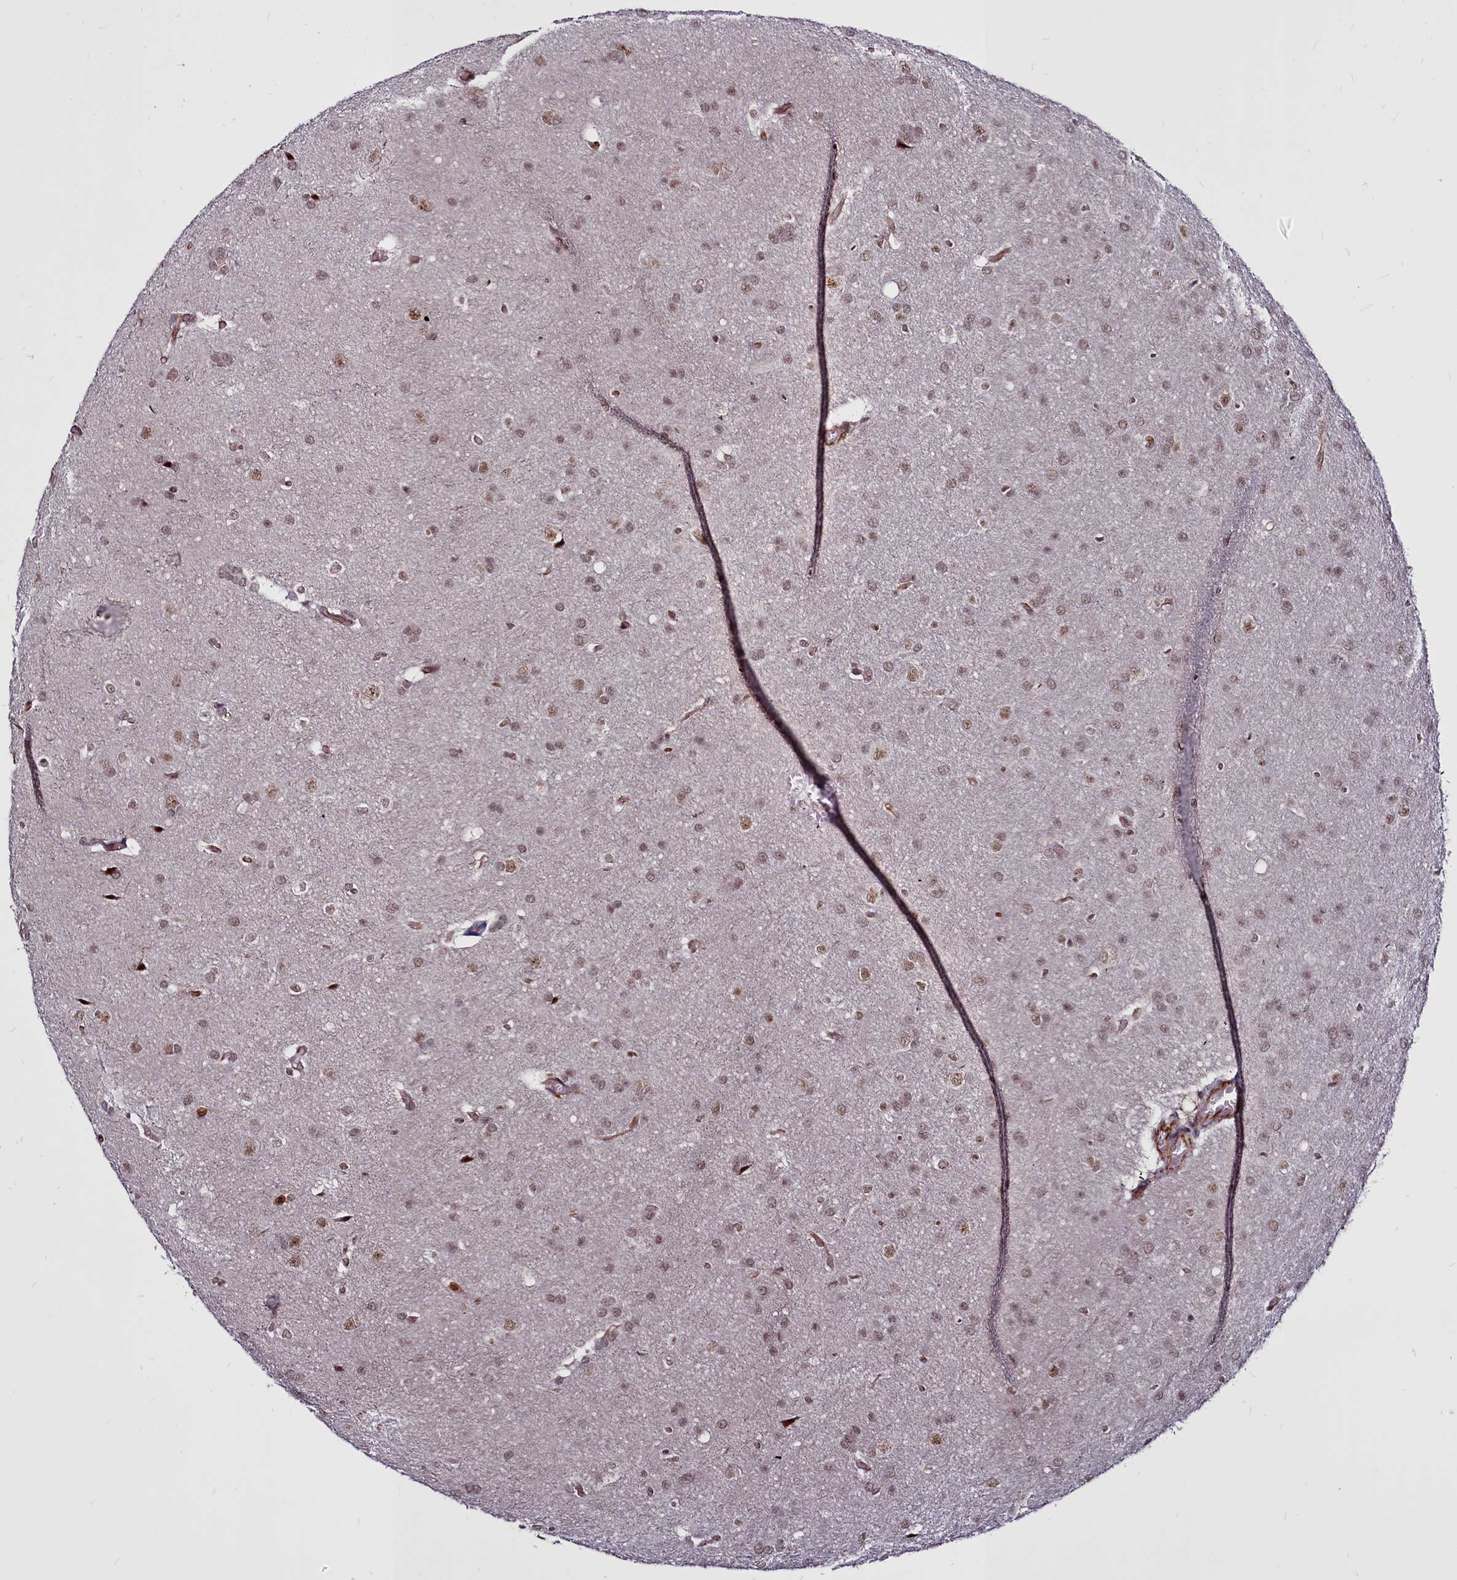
{"staining": {"intensity": "moderate", "quantity": "25%-75%", "location": "nuclear"}, "tissue": "glioma", "cell_type": "Tumor cells", "image_type": "cancer", "snomed": [{"axis": "morphology", "description": "Glioma, malignant, Low grade"}, {"axis": "topography", "description": "Brain"}], "caption": "Protein staining of glioma tissue reveals moderate nuclear staining in approximately 25%-75% of tumor cells. The staining was performed using DAB (3,3'-diaminobenzidine), with brown indicating positive protein expression. Nuclei are stained blue with hematoxylin.", "gene": "CLK3", "patient": {"sex": "female", "age": 32}}